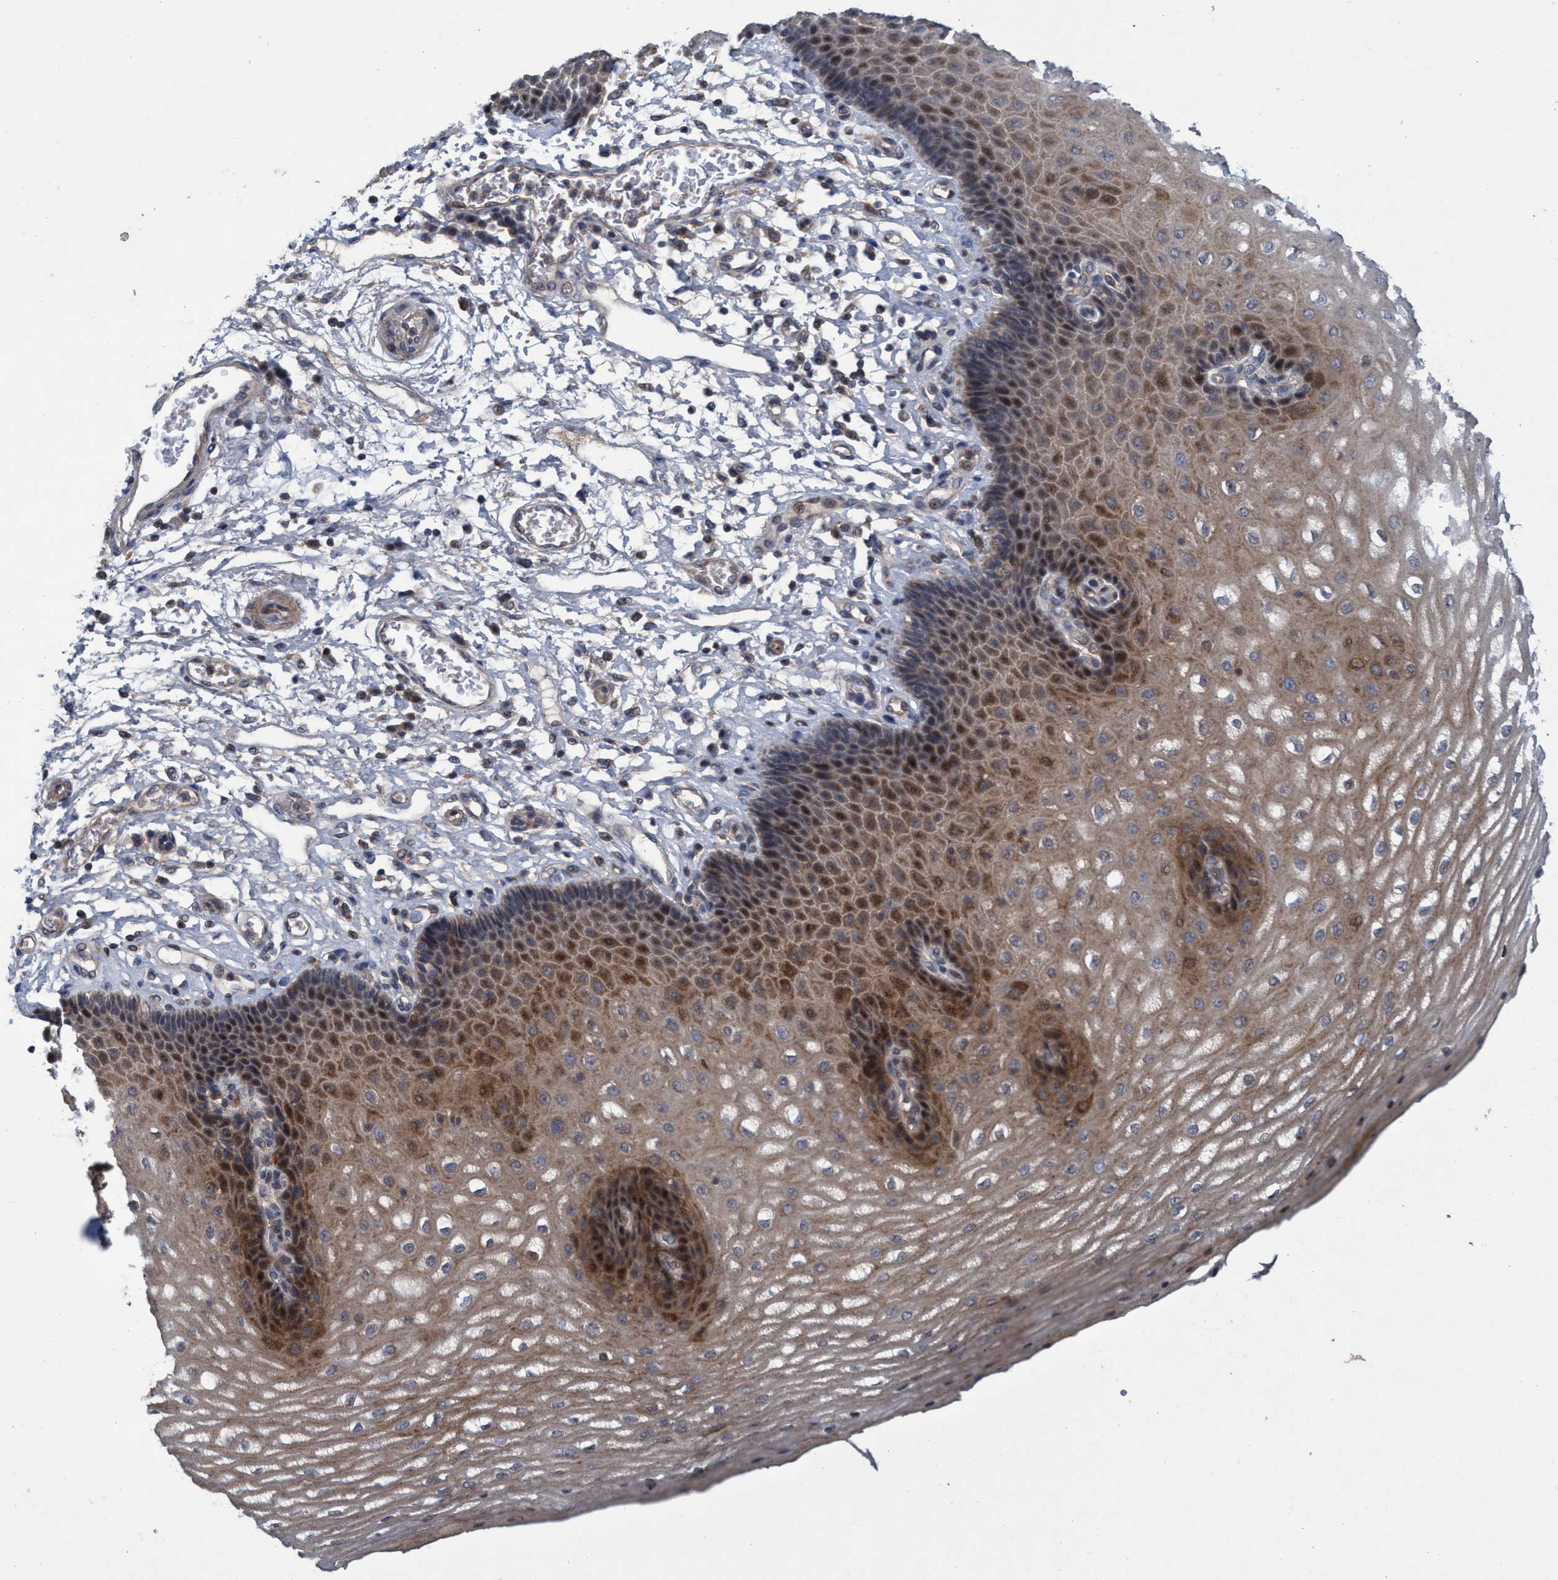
{"staining": {"intensity": "moderate", "quantity": "25%-75%", "location": "cytoplasmic/membranous,nuclear"}, "tissue": "esophagus", "cell_type": "Squamous epithelial cells", "image_type": "normal", "snomed": [{"axis": "morphology", "description": "Normal tissue, NOS"}, {"axis": "topography", "description": "Esophagus"}], "caption": "Squamous epithelial cells exhibit medium levels of moderate cytoplasmic/membranous,nuclear staining in about 25%-75% of cells in unremarkable human esophagus.", "gene": "ZNF677", "patient": {"sex": "male", "age": 54}}